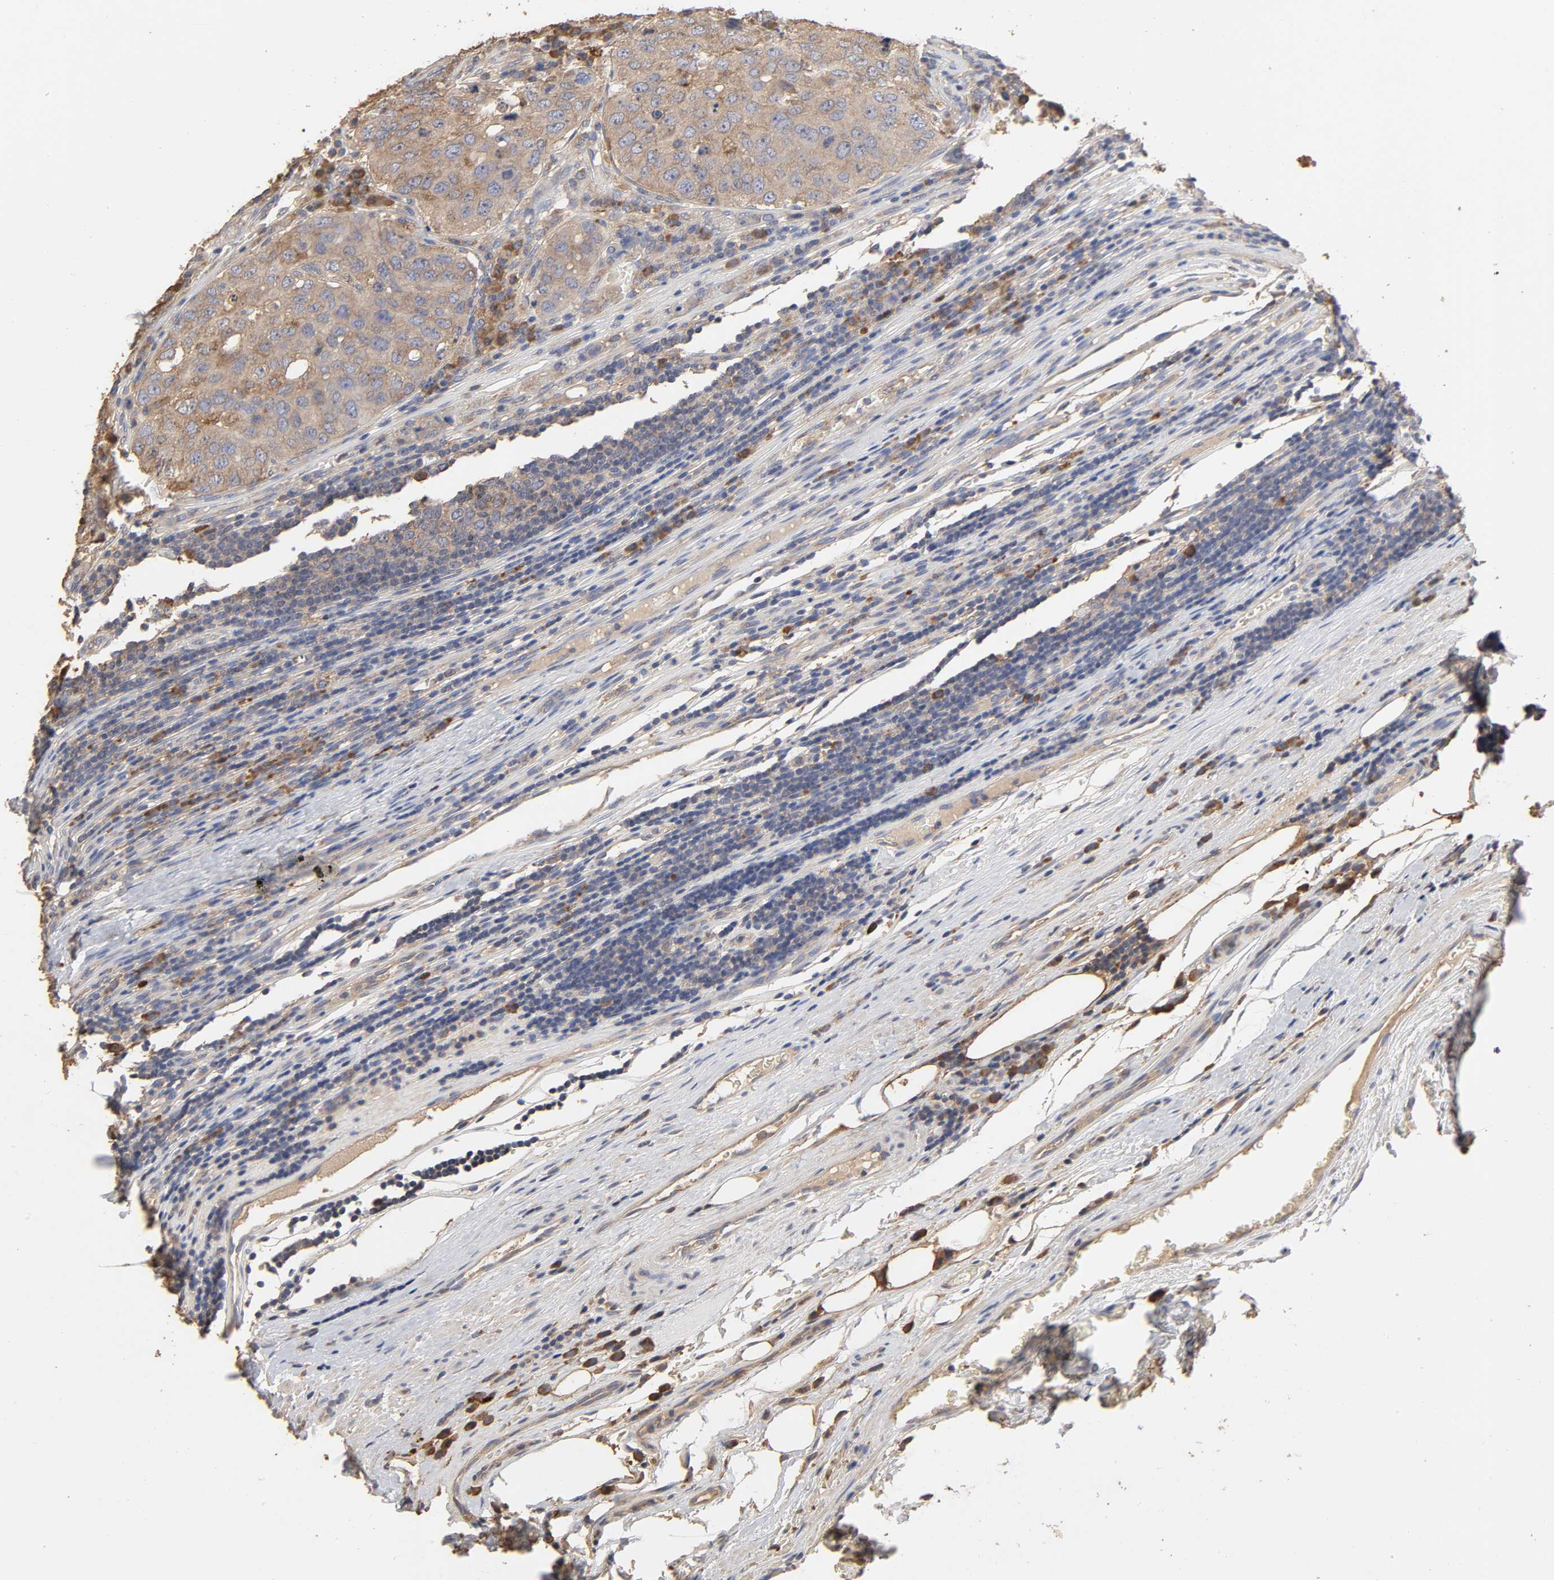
{"staining": {"intensity": "weak", "quantity": ">75%", "location": "cytoplasmic/membranous"}, "tissue": "urothelial cancer", "cell_type": "Tumor cells", "image_type": "cancer", "snomed": [{"axis": "morphology", "description": "Urothelial carcinoma, High grade"}, {"axis": "topography", "description": "Lymph node"}, {"axis": "topography", "description": "Urinary bladder"}], "caption": "A brown stain highlights weak cytoplasmic/membranous positivity of a protein in human high-grade urothelial carcinoma tumor cells.", "gene": "EIF4G2", "patient": {"sex": "male", "age": 51}}